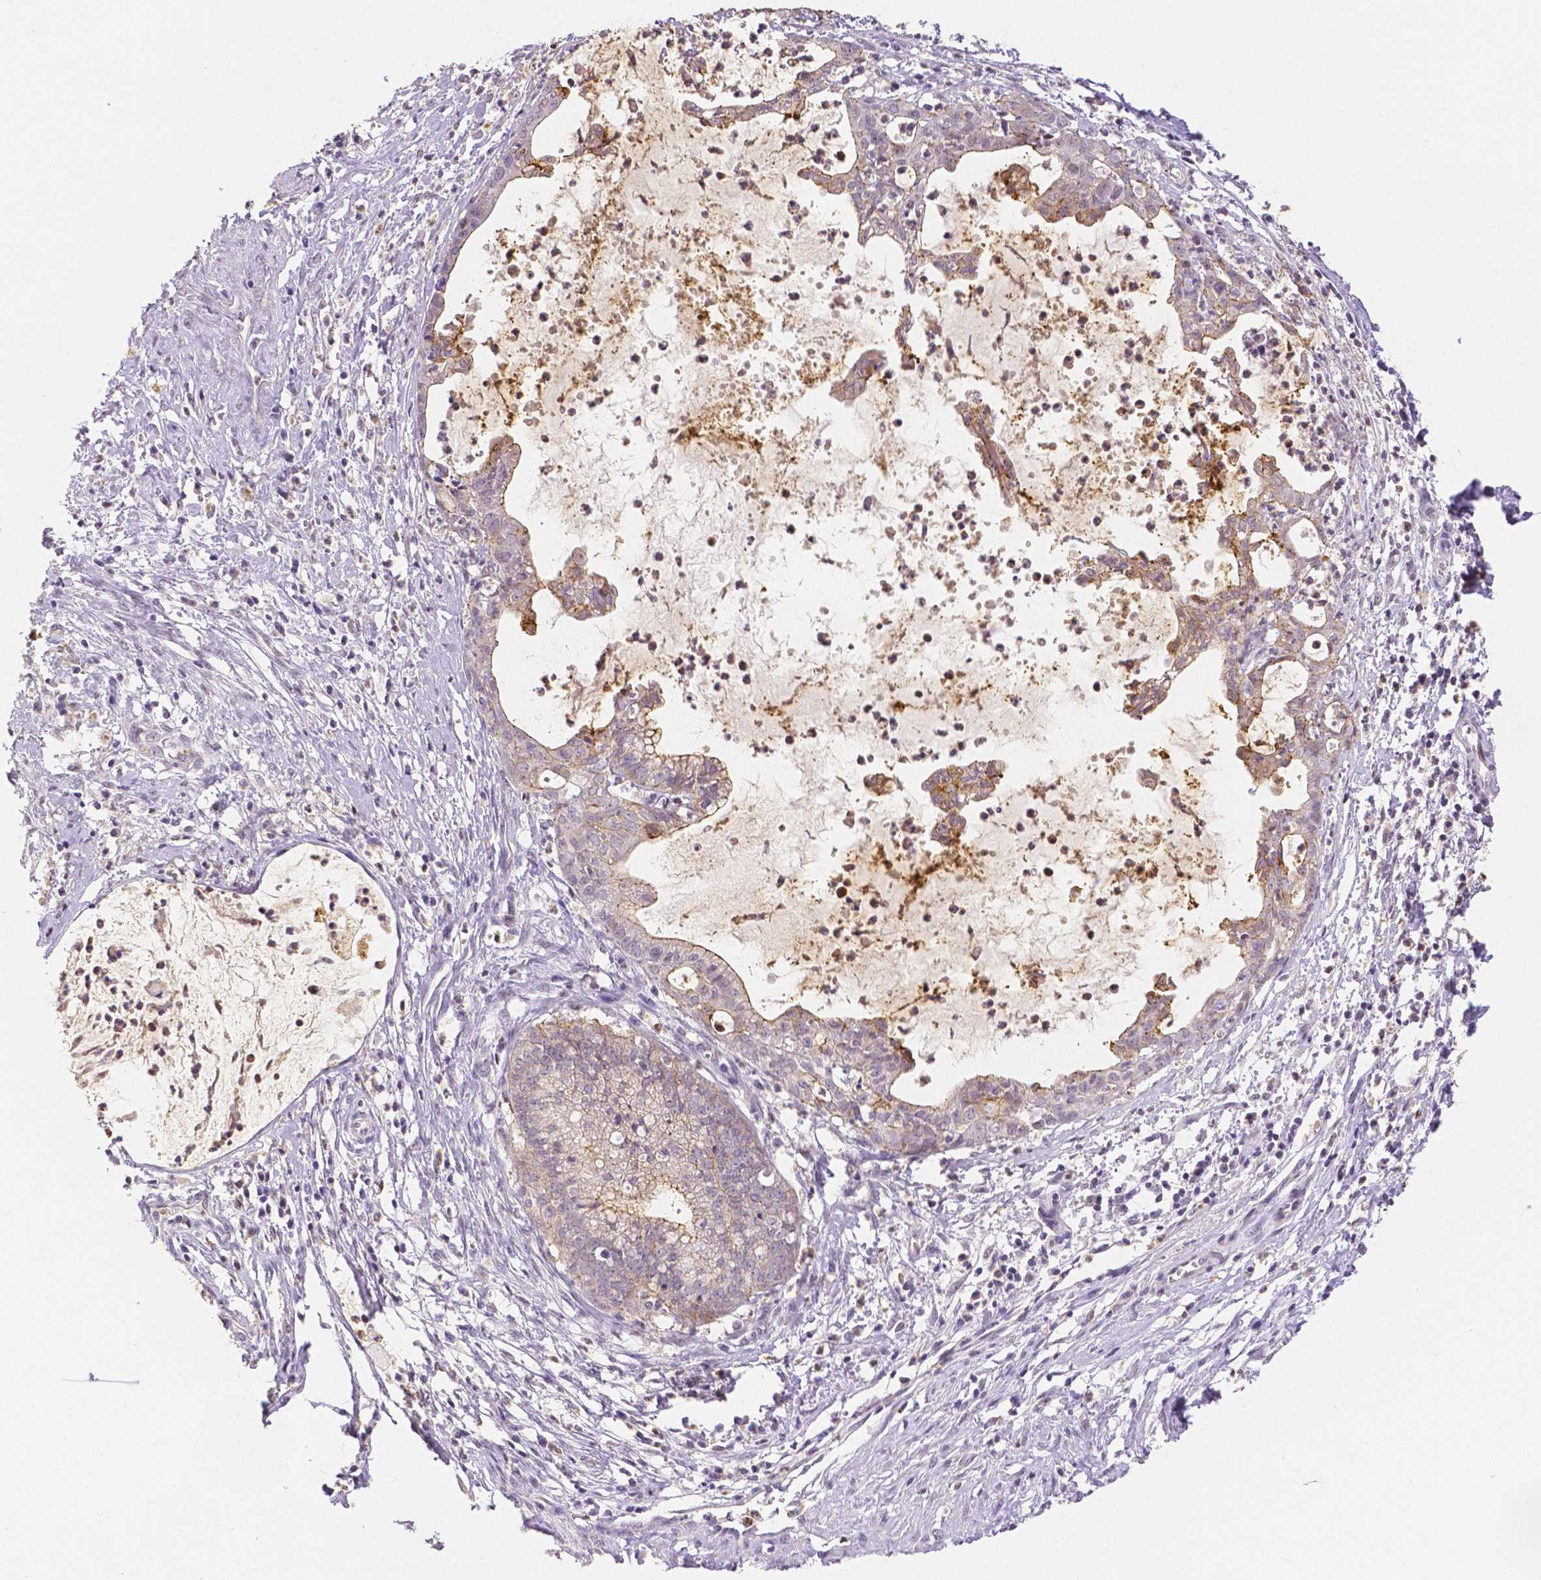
{"staining": {"intensity": "weak", "quantity": ">75%", "location": "cytoplasmic/membranous"}, "tissue": "cervical cancer", "cell_type": "Tumor cells", "image_type": "cancer", "snomed": [{"axis": "morphology", "description": "Normal tissue, NOS"}, {"axis": "morphology", "description": "Adenocarcinoma, NOS"}, {"axis": "topography", "description": "Cervix"}], "caption": "Protein analysis of cervical adenocarcinoma tissue displays weak cytoplasmic/membranous staining in about >75% of tumor cells.", "gene": "OCLN", "patient": {"sex": "female", "age": 38}}